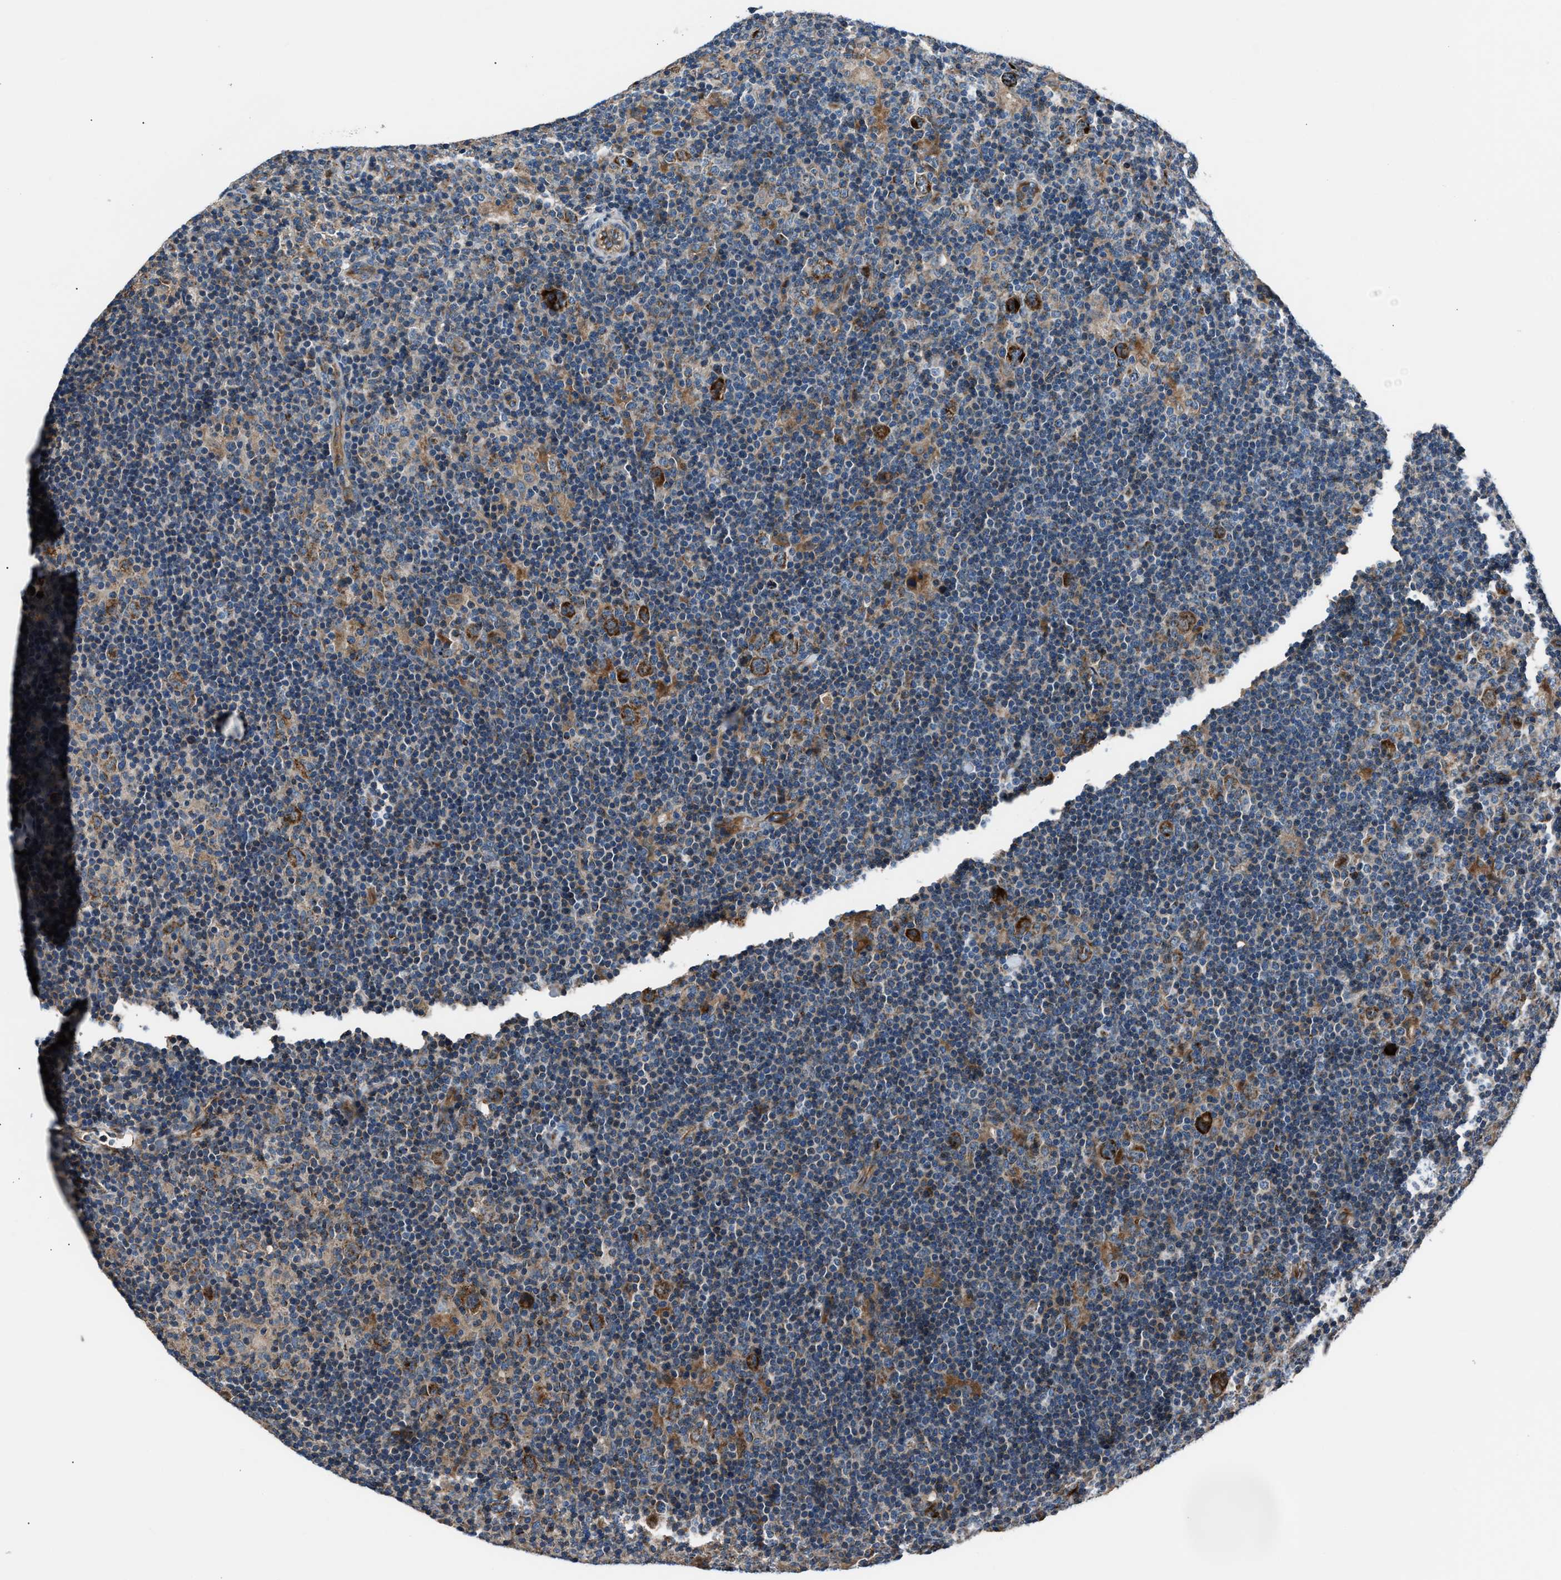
{"staining": {"intensity": "strong", "quantity": ">75%", "location": "cytoplasmic/membranous"}, "tissue": "lymphoma", "cell_type": "Tumor cells", "image_type": "cancer", "snomed": [{"axis": "morphology", "description": "Hodgkin's disease, NOS"}, {"axis": "topography", "description": "Lymph node"}], "caption": "Lymphoma tissue demonstrates strong cytoplasmic/membranous expression in about >75% of tumor cells, visualized by immunohistochemistry.", "gene": "GGCT", "patient": {"sex": "female", "age": 57}}